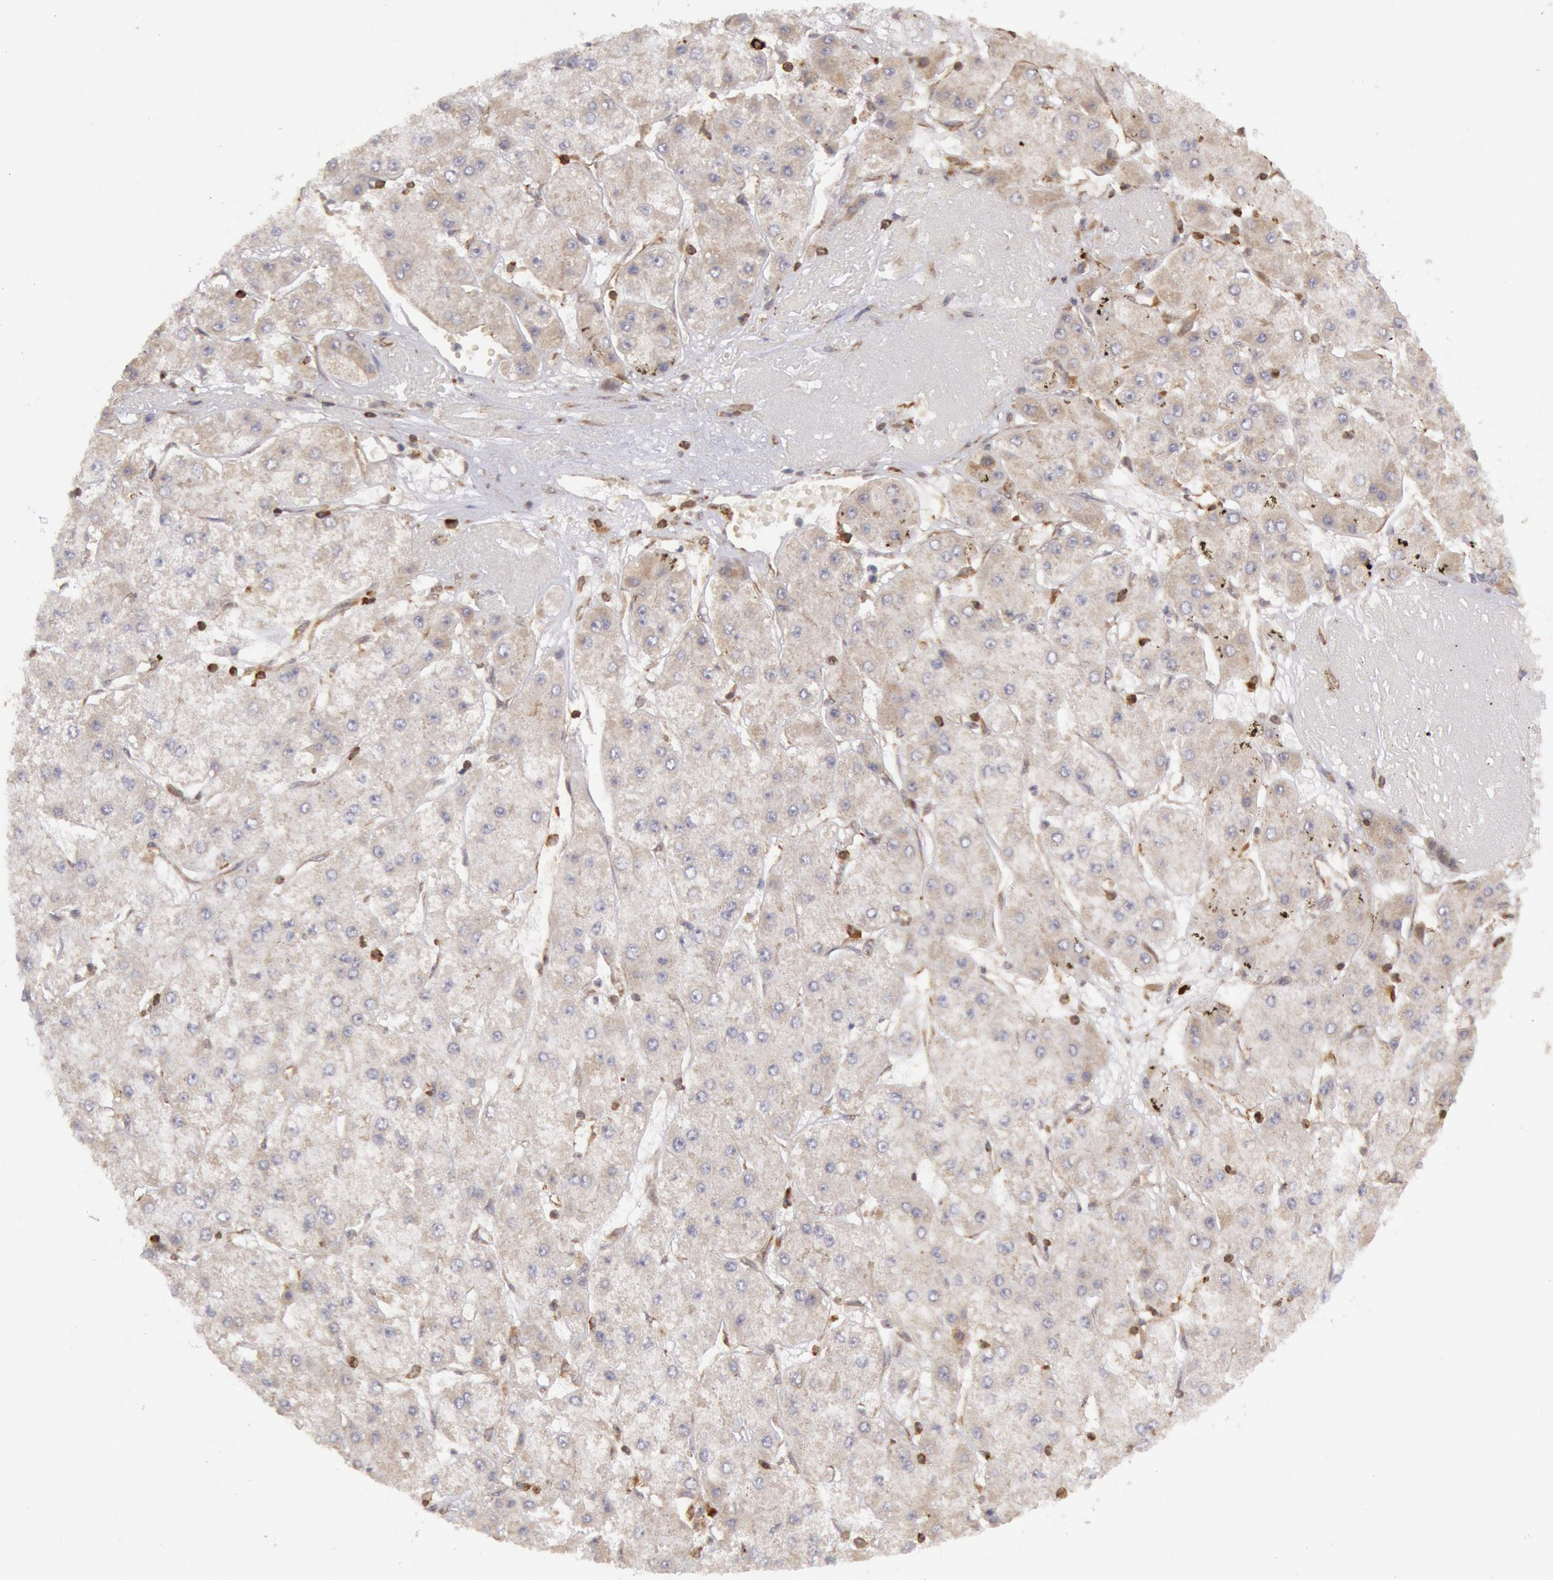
{"staining": {"intensity": "negative", "quantity": "none", "location": "none"}, "tissue": "liver cancer", "cell_type": "Tumor cells", "image_type": "cancer", "snomed": [{"axis": "morphology", "description": "Carcinoma, Hepatocellular, NOS"}, {"axis": "topography", "description": "Liver"}], "caption": "This is a image of immunohistochemistry (IHC) staining of hepatocellular carcinoma (liver), which shows no expression in tumor cells.", "gene": "TAP2", "patient": {"sex": "female", "age": 52}}